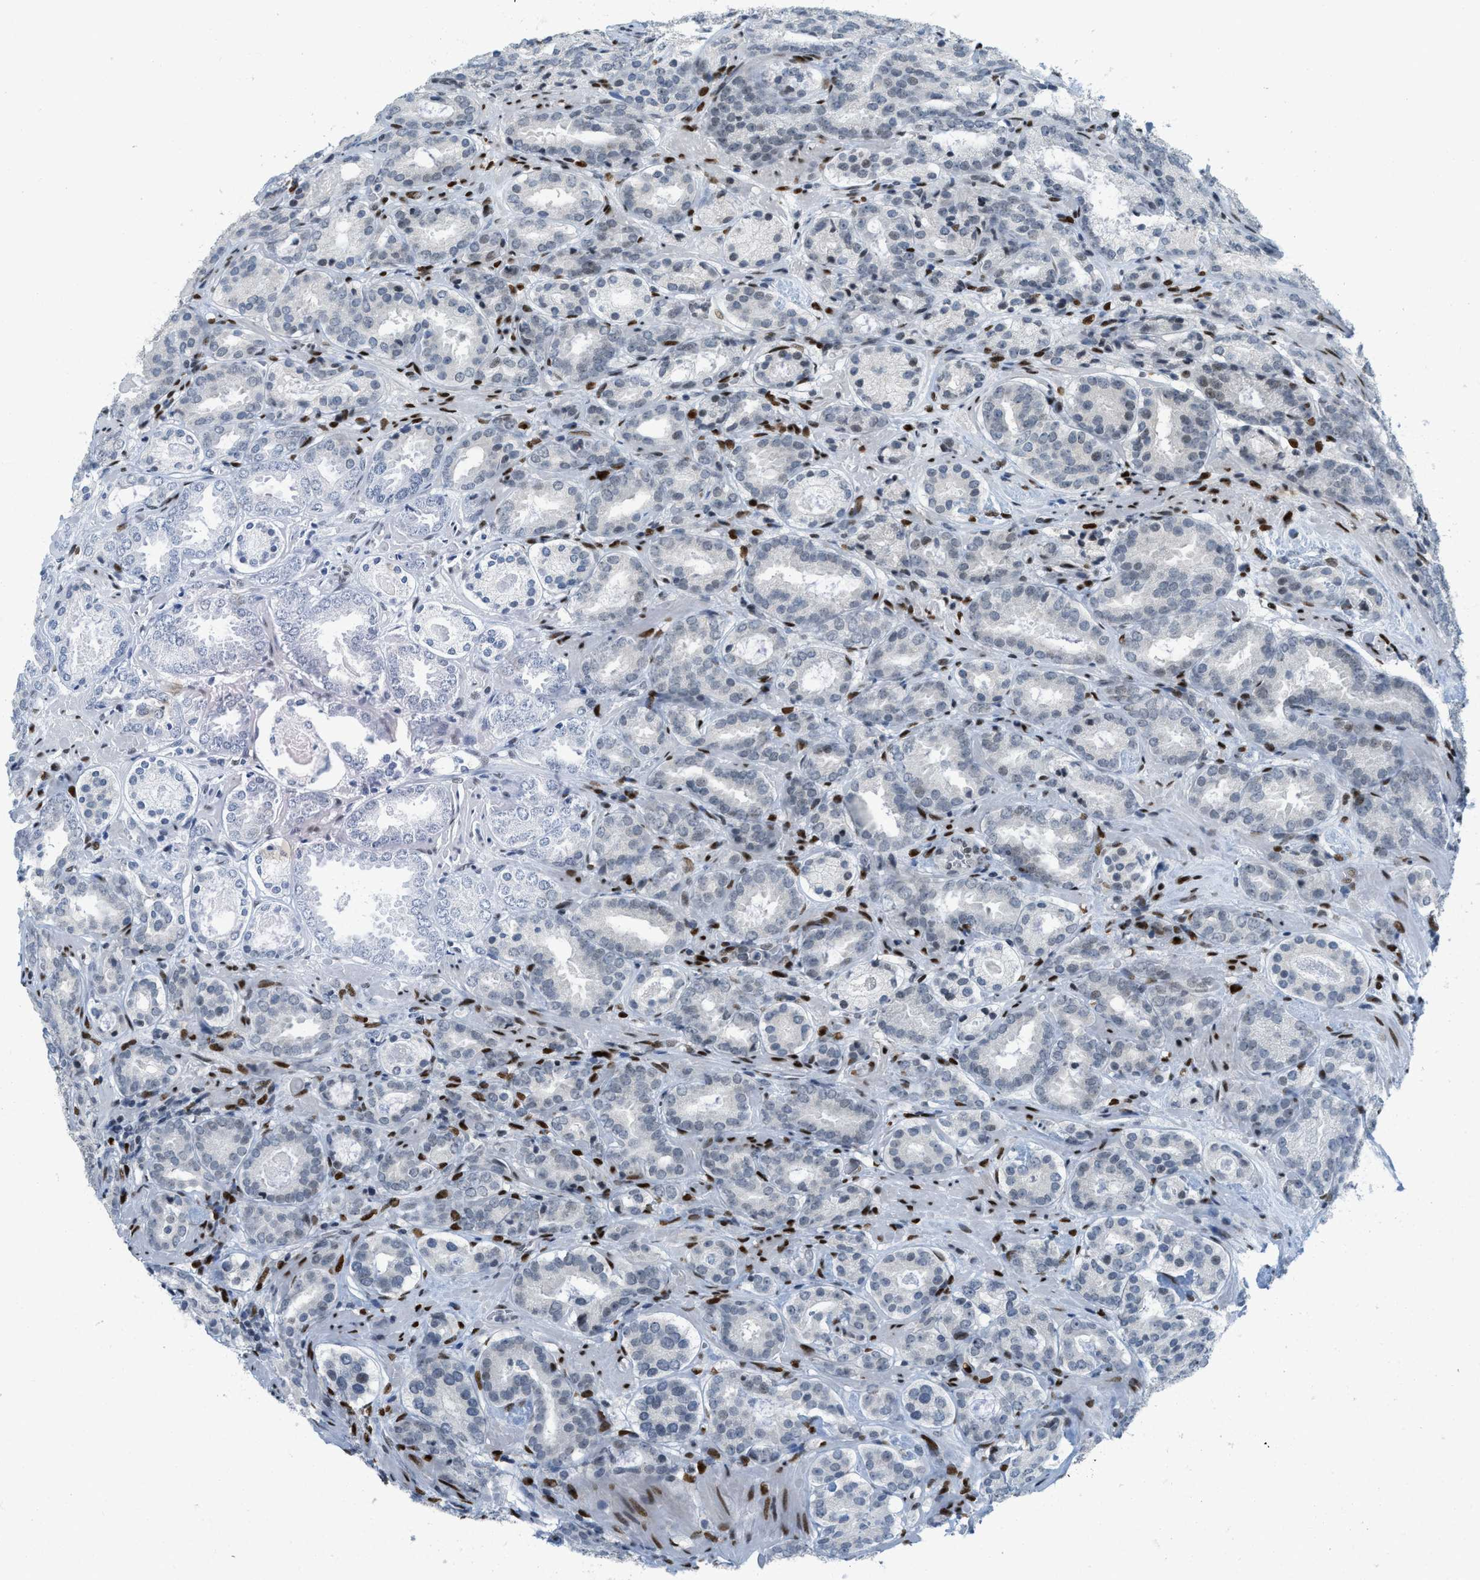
{"staining": {"intensity": "weak", "quantity": "<25%", "location": "nuclear"}, "tissue": "prostate cancer", "cell_type": "Tumor cells", "image_type": "cancer", "snomed": [{"axis": "morphology", "description": "Adenocarcinoma, Low grade"}, {"axis": "topography", "description": "Prostate"}], "caption": "Immunohistochemical staining of human prostate low-grade adenocarcinoma demonstrates no significant expression in tumor cells.", "gene": "PBX1", "patient": {"sex": "male", "age": 69}}